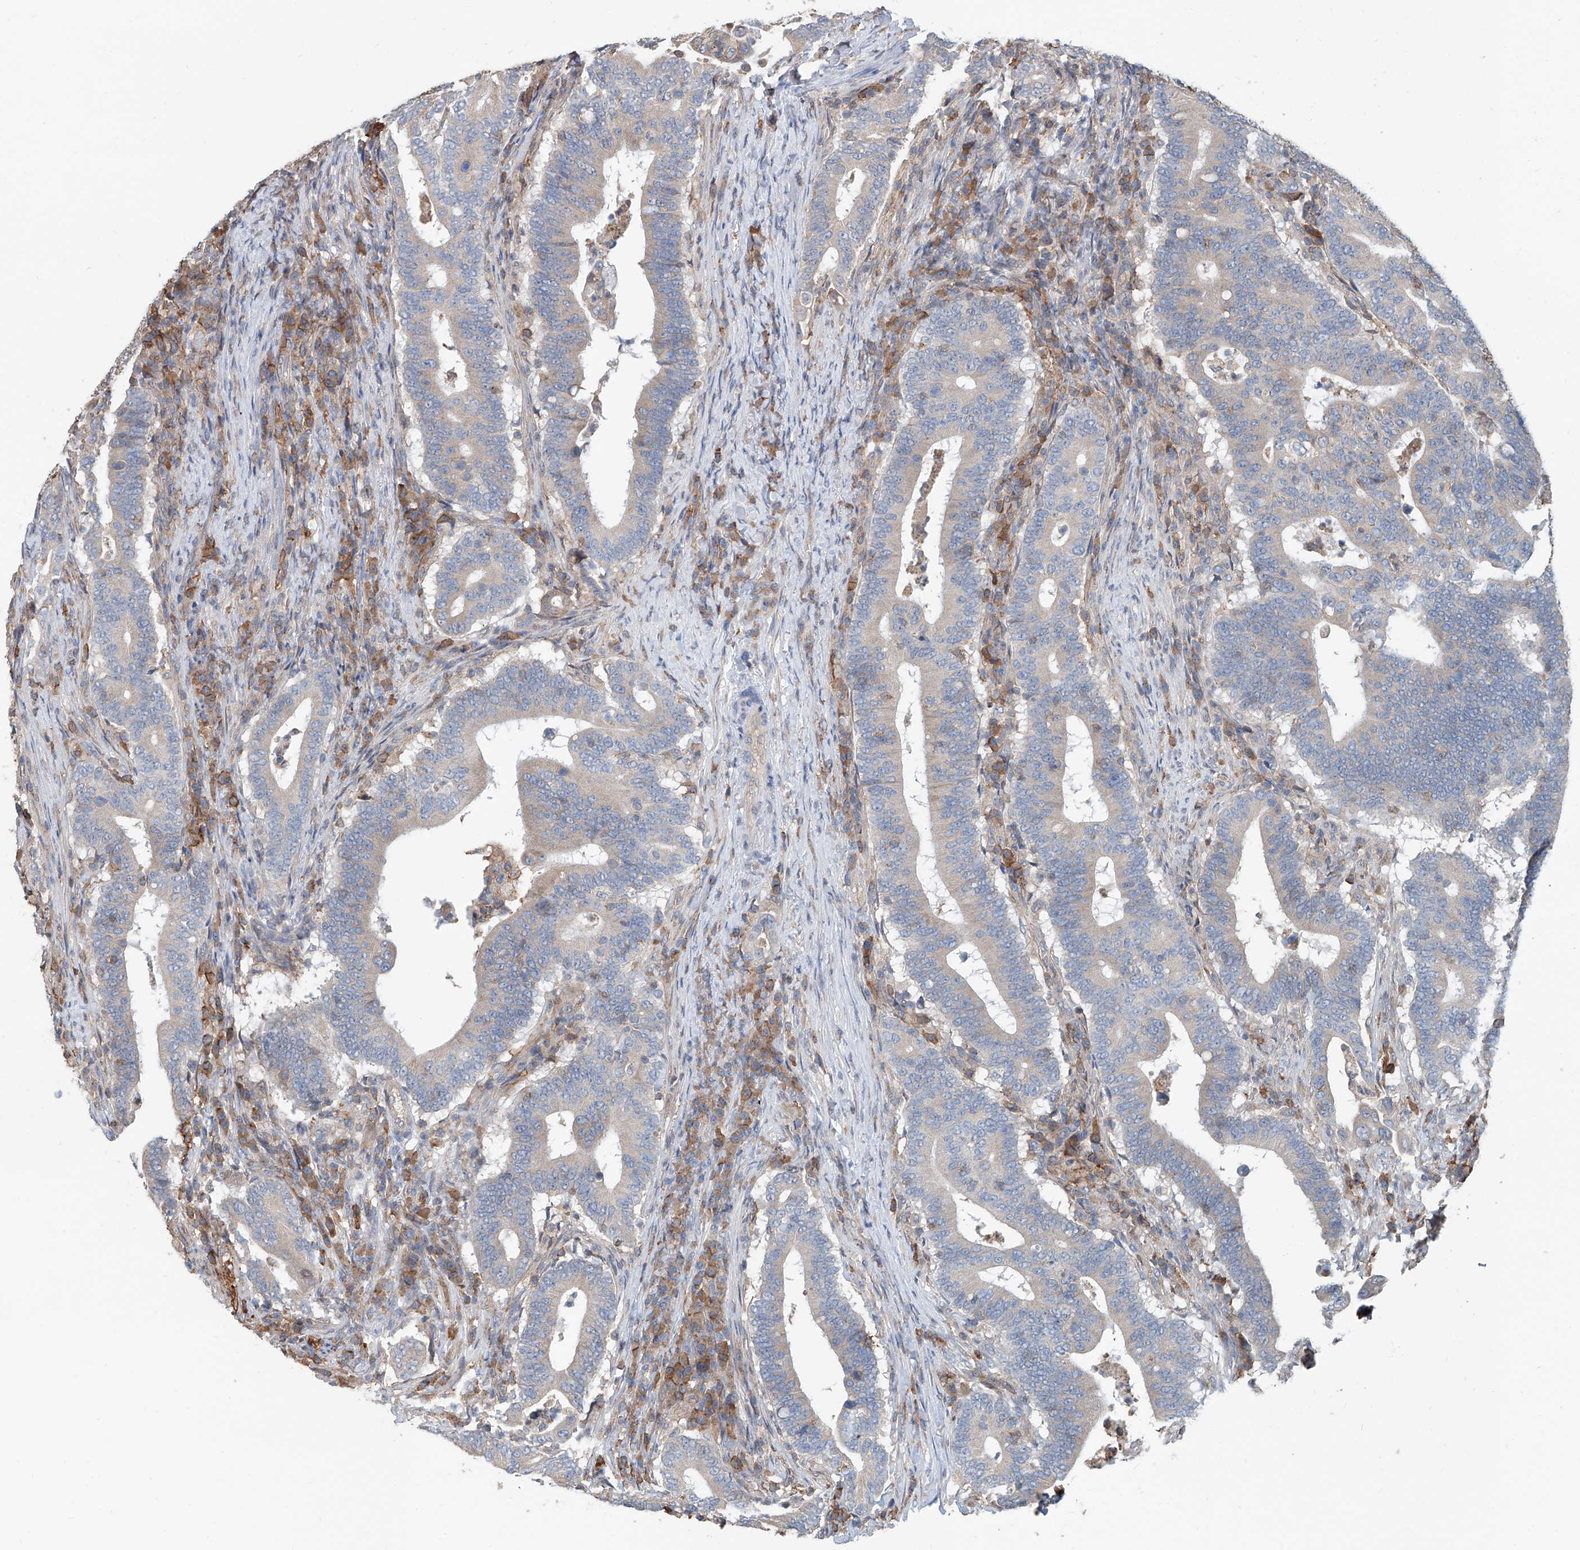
{"staining": {"intensity": "weak", "quantity": "<25%", "location": "cytoplasmic/membranous"}, "tissue": "colorectal cancer", "cell_type": "Tumor cells", "image_type": "cancer", "snomed": [{"axis": "morphology", "description": "Adenocarcinoma, NOS"}, {"axis": "topography", "description": "Colon"}], "caption": "Protein analysis of colorectal adenocarcinoma reveals no significant staining in tumor cells. (DAB (3,3'-diaminobenzidine) IHC visualized using brightfield microscopy, high magnification).", "gene": "KCNK10", "patient": {"sex": "female", "age": 66}}